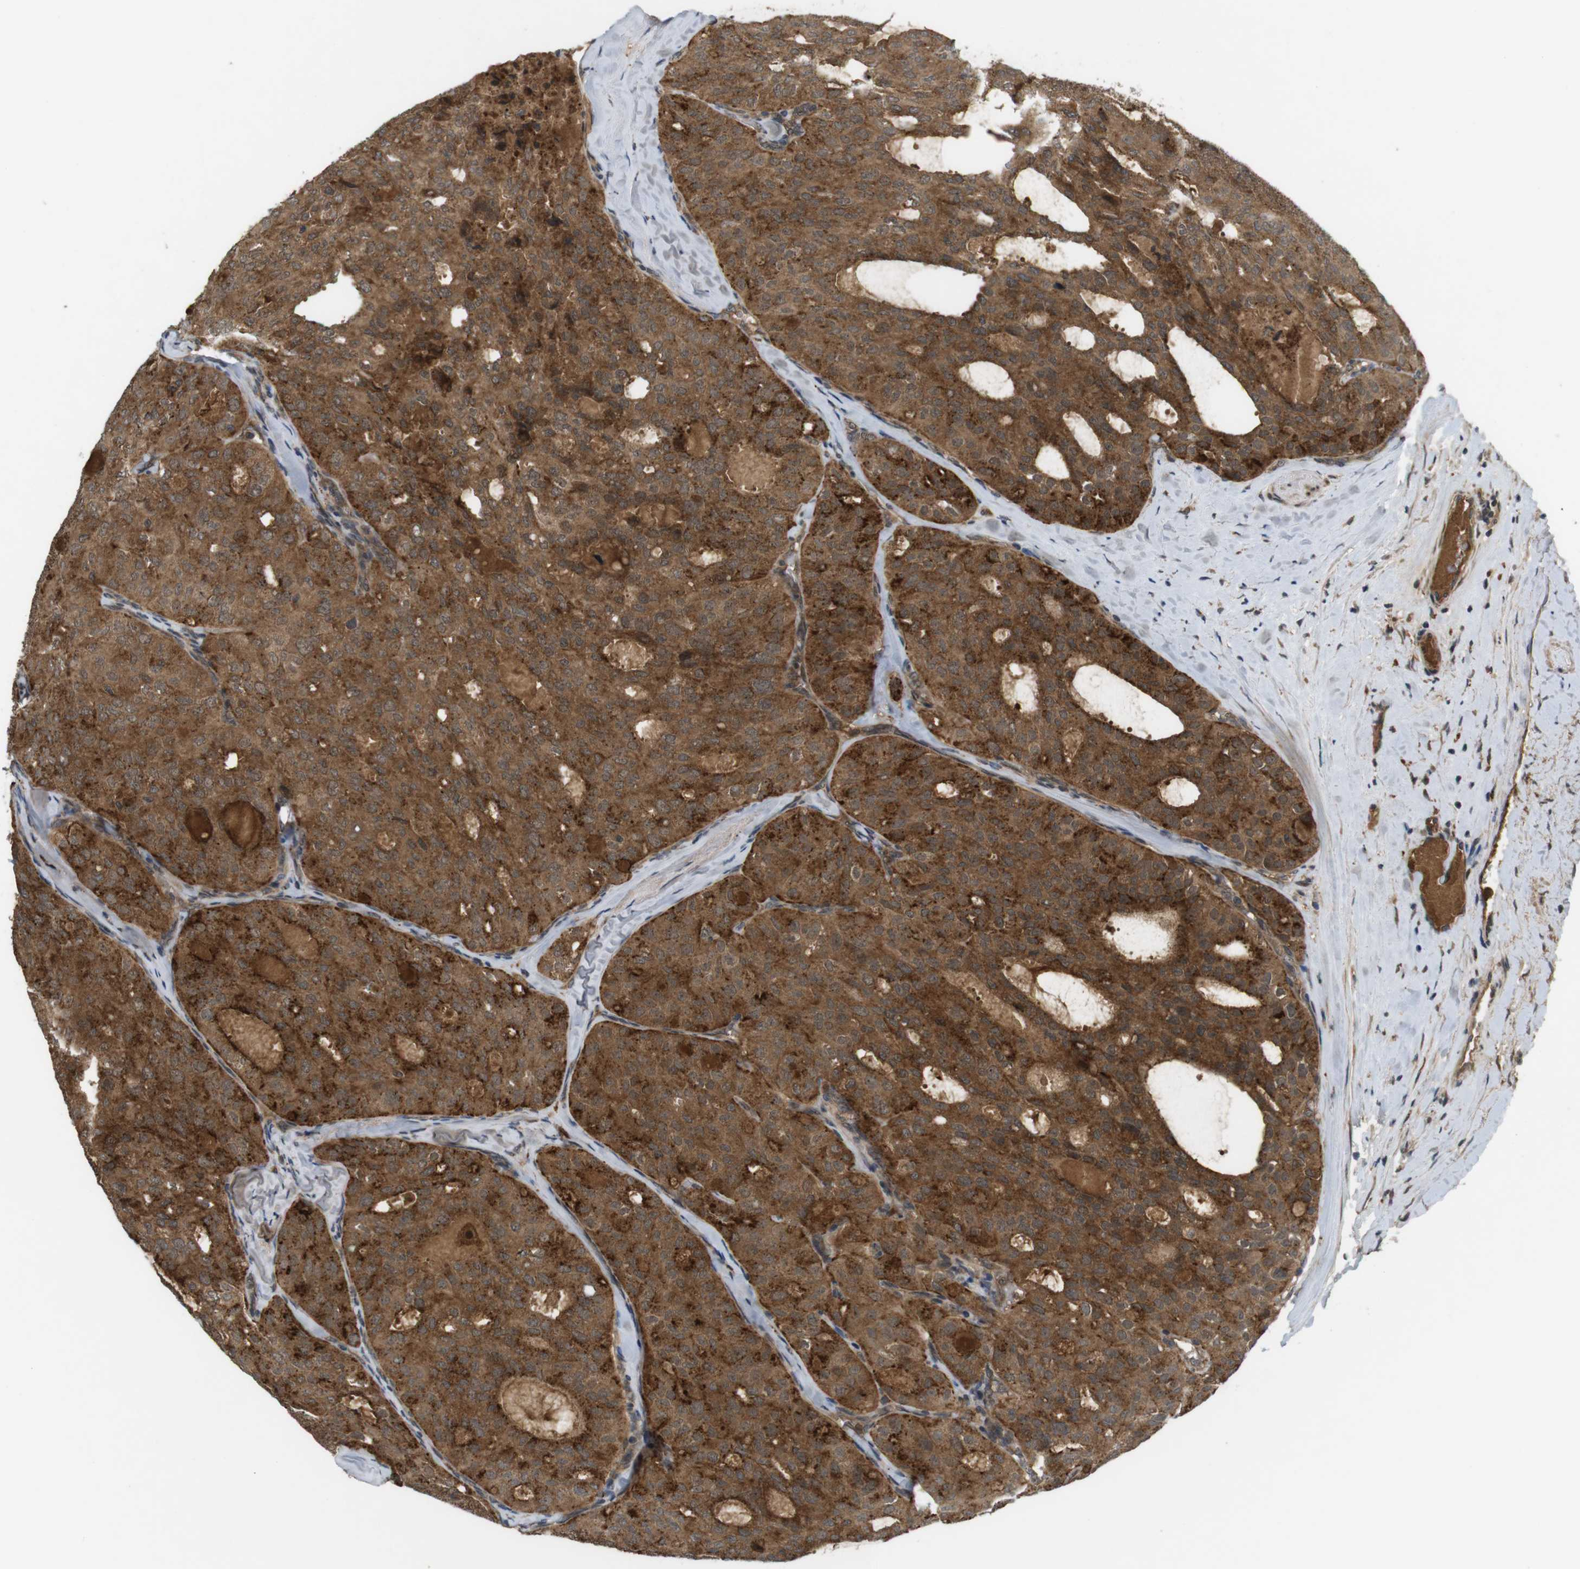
{"staining": {"intensity": "strong", "quantity": ">75%", "location": "cytoplasmic/membranous"}, "tissue": "thyroid cancer", "cell_type": "Tumor cells", "image_type": "cancer", "snomed": [{"axis": "morphology", "description": "Follicular adenoma carcinoma, NOS"}, {"axis": "topography", "description": "Thyroid gland"}], "caption": "The image exhibits a brown stain indicating the presence of a protein in the cytoplasmic/membranous of tumor cells in follicular adenoma carcinoma (thyroid).", "gene": "NFKBIE", "patient": {"sex": "male", "age": 75}}